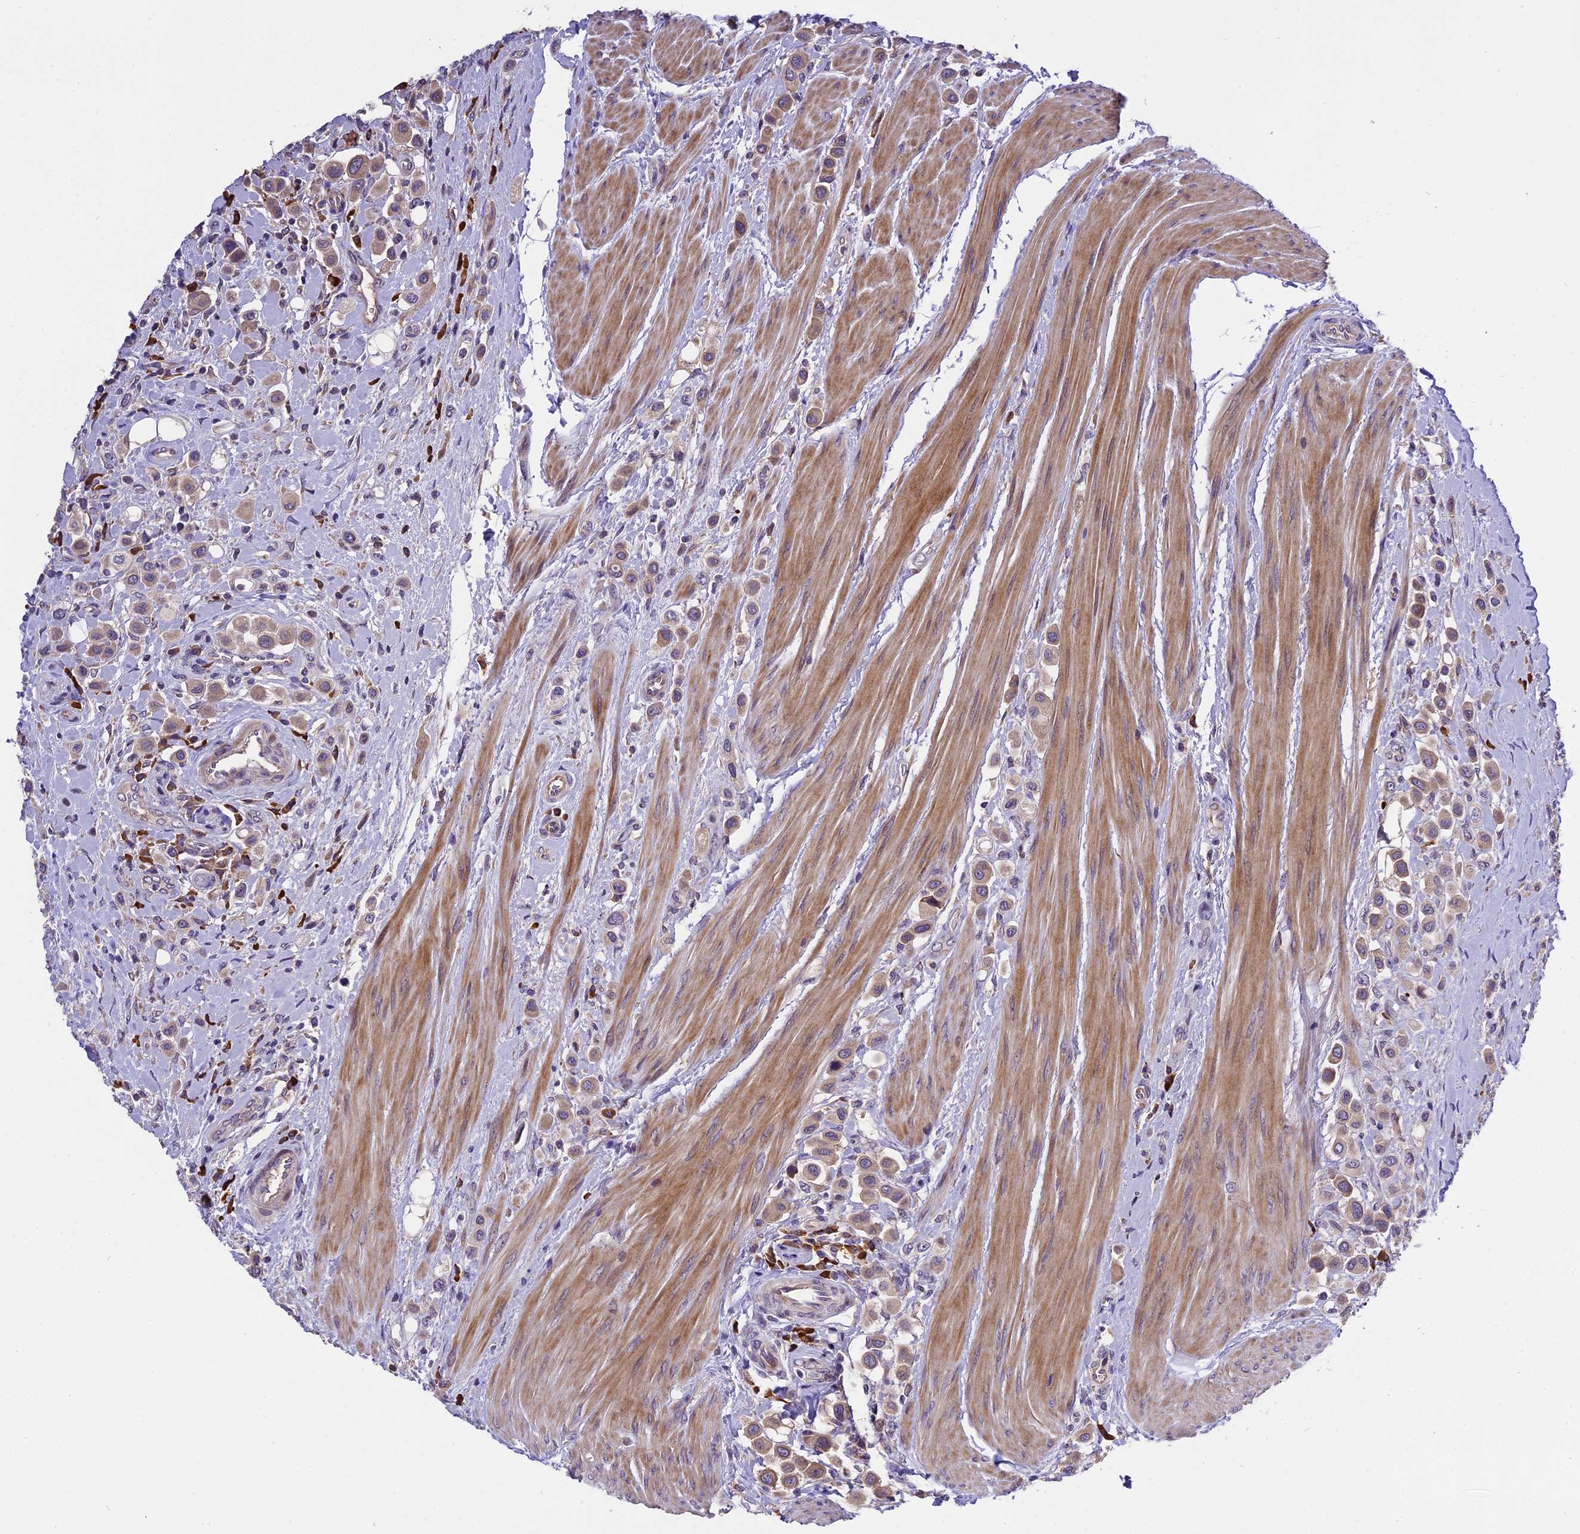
{"staining": {"intensity": "weak", "quantity": ">75%", "location": "cytoplasmic/membranous"}, "tissue": "urothelial cancer", "cell_type": "Tumor cells", "image_type": "cancer", "snomed": [{"axis": "morphology", "description": "Urothelial carcinoma, High grade"}, {"axis": "topography", "description": "Urinary bladder"}], "caption": "Protein expression by immunohistochemistry (IHC) shows weak cytoplasmic/membranous staining in approximately >75% of tumor cells in high-grade urothelial carcinoma. Using DAB (3,3'-diaminobenzidine) (brown) and hematoxylin (blue) stains, captured at high magnification using brightfield microscopy.", "gene": "ABCC10", "patient": {"sex": "male", "age": 50}}